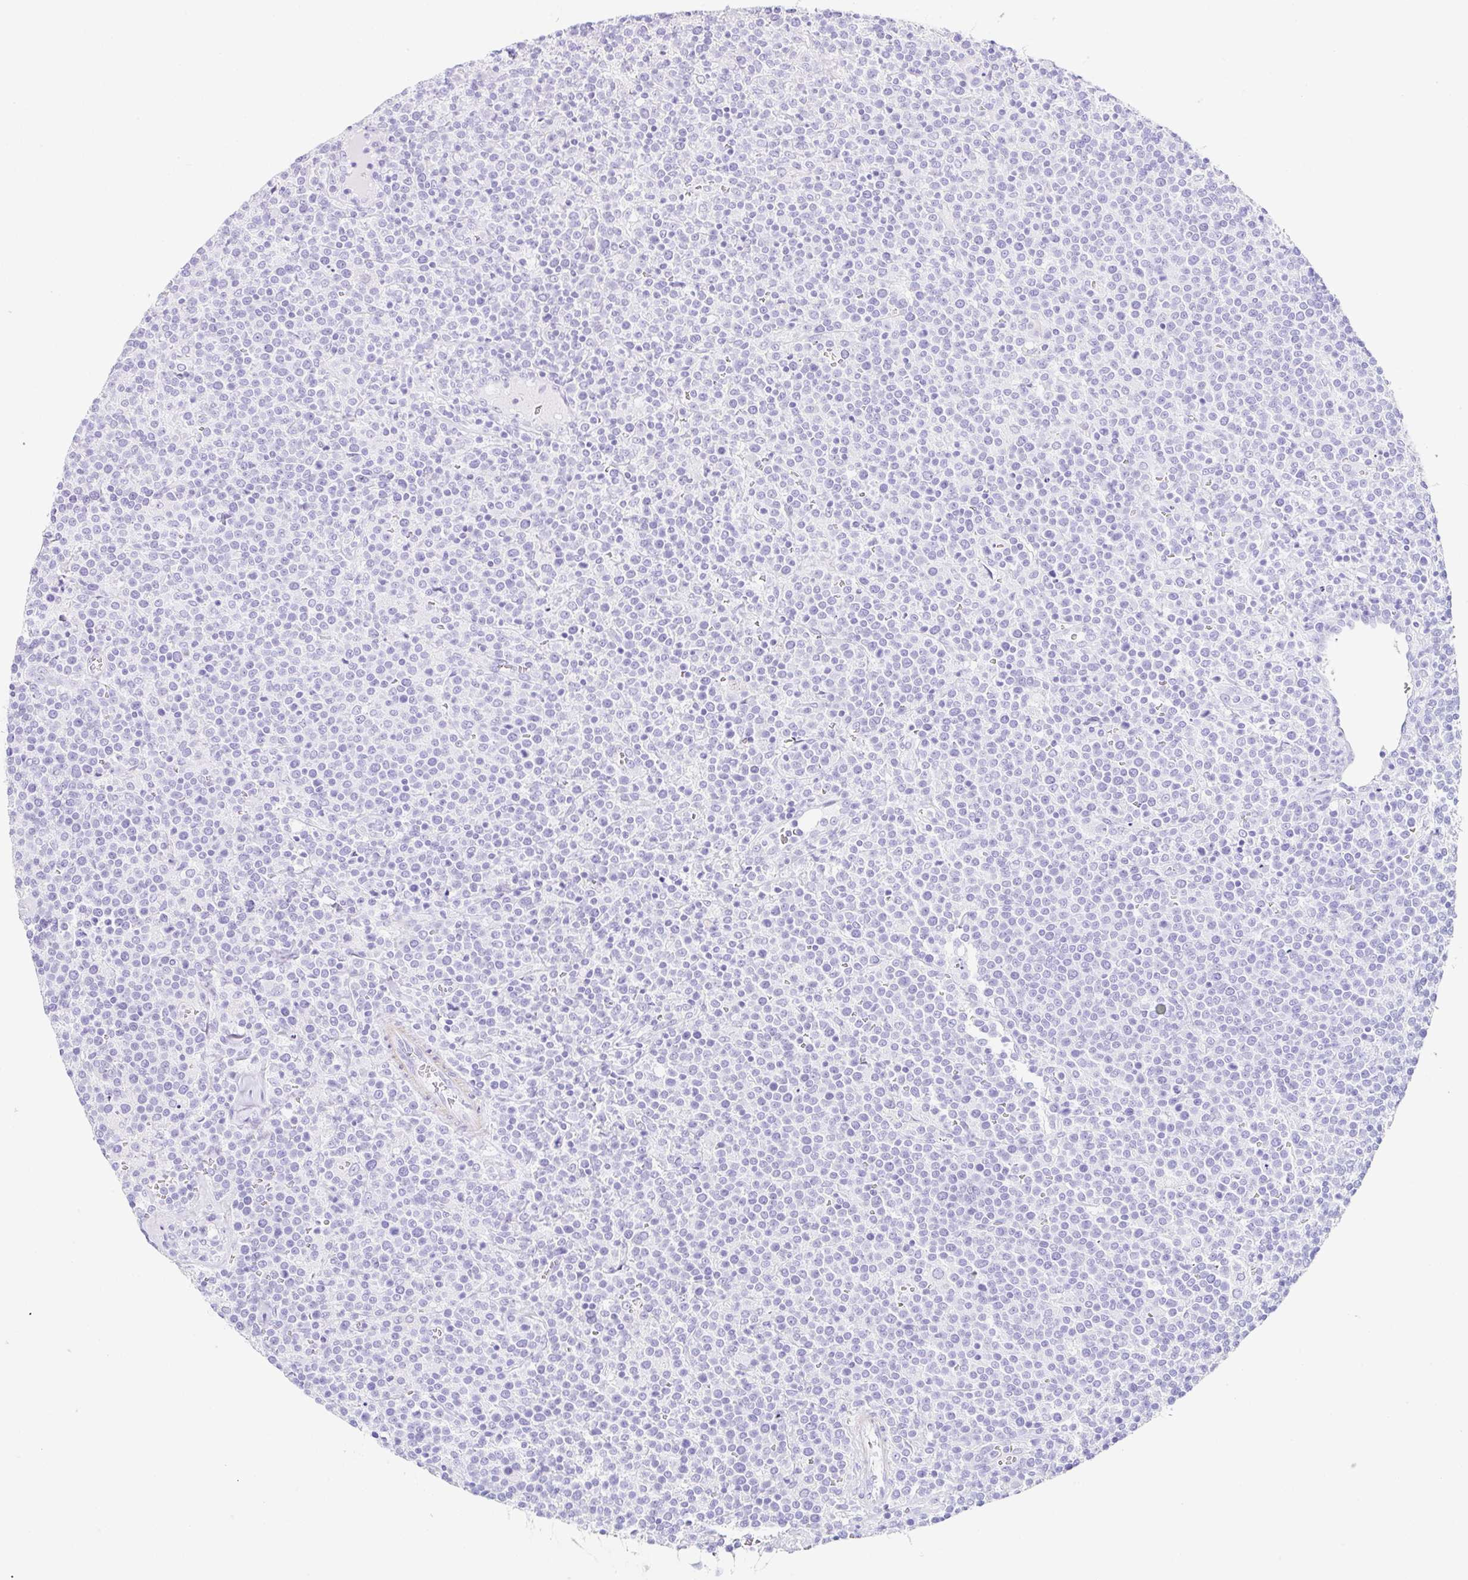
{"staining": {"intensity": "negative", "quantity": "none", "location": "none"}, "tissue": "lymphoma", "cell_type": "Tumor cells", "image_type": "cancer", "snomed": [{"axis": "morphology", "description": "Malignant lymphoma, non-Hodgkin's type, High grade"}, {"axis": "topography", "description": "Lymph node"}], "caption": "Immunohistochemistry photomicrograph of lymphoma stained for a protein (brown), which displays no staining in tumor cells.", "gene": "CLDND2", "patient": {"sex": "male", "age": 61}}